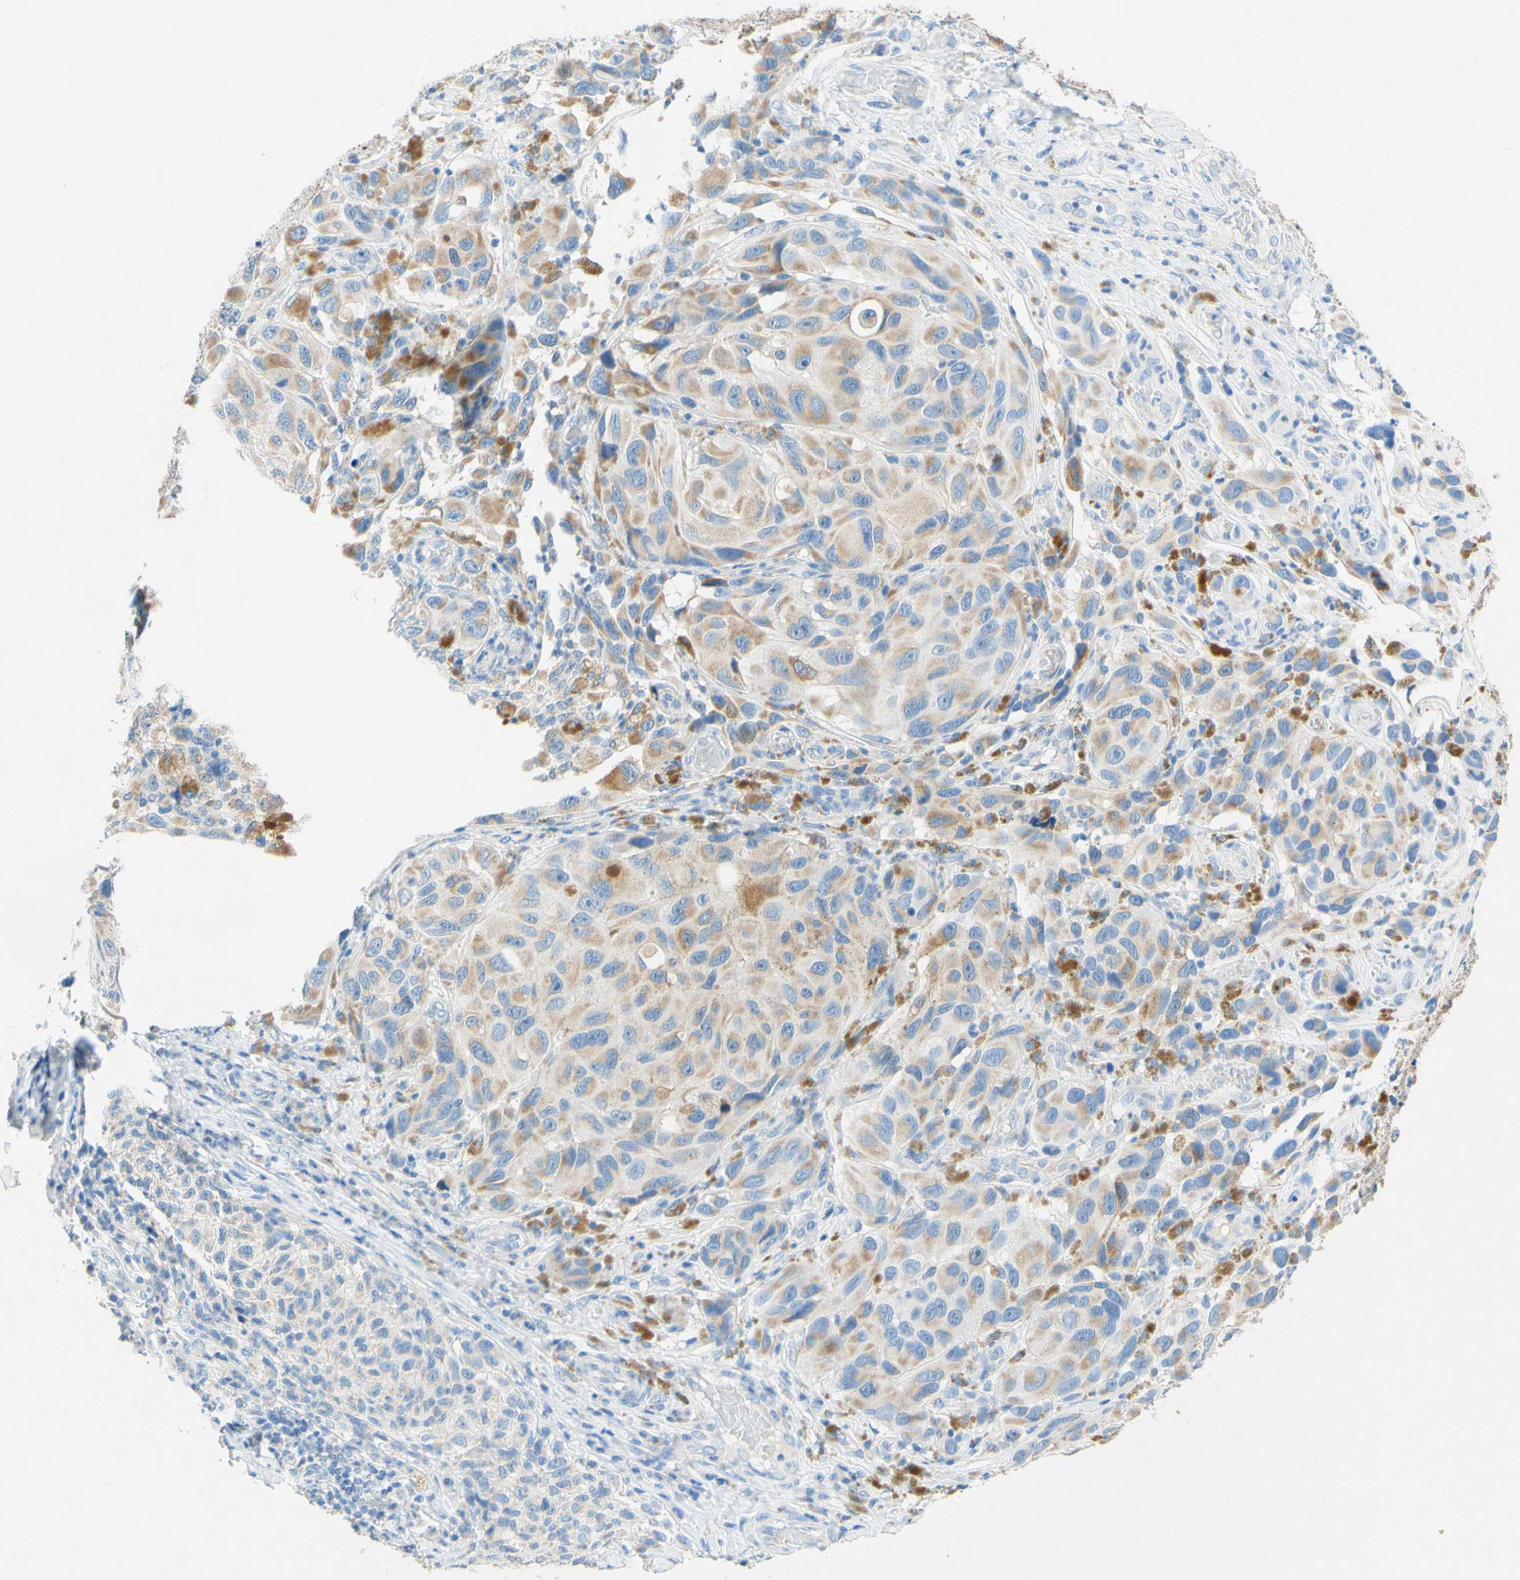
{"staining": {"intensity": "weak", "quantity": ">75%", "location": "cytoplasmic/membranous"}, "tissue": "melanoma", "cell_type": "Tumor cells", "image_type": "cancer", "snomed": [{"axis": "morphology", "description": "Malignant melanoma, NOS"}, {"axis": "topography", "description": "Skin"}], "caption": "IHC (DAB) staining of human malignant melanoma exhibits weak cytoplasmic/membranous protein staining in about >75% of tumor cells.", "gene": "SLC46A1", "patient": {"sex": "female", "age": 73}}